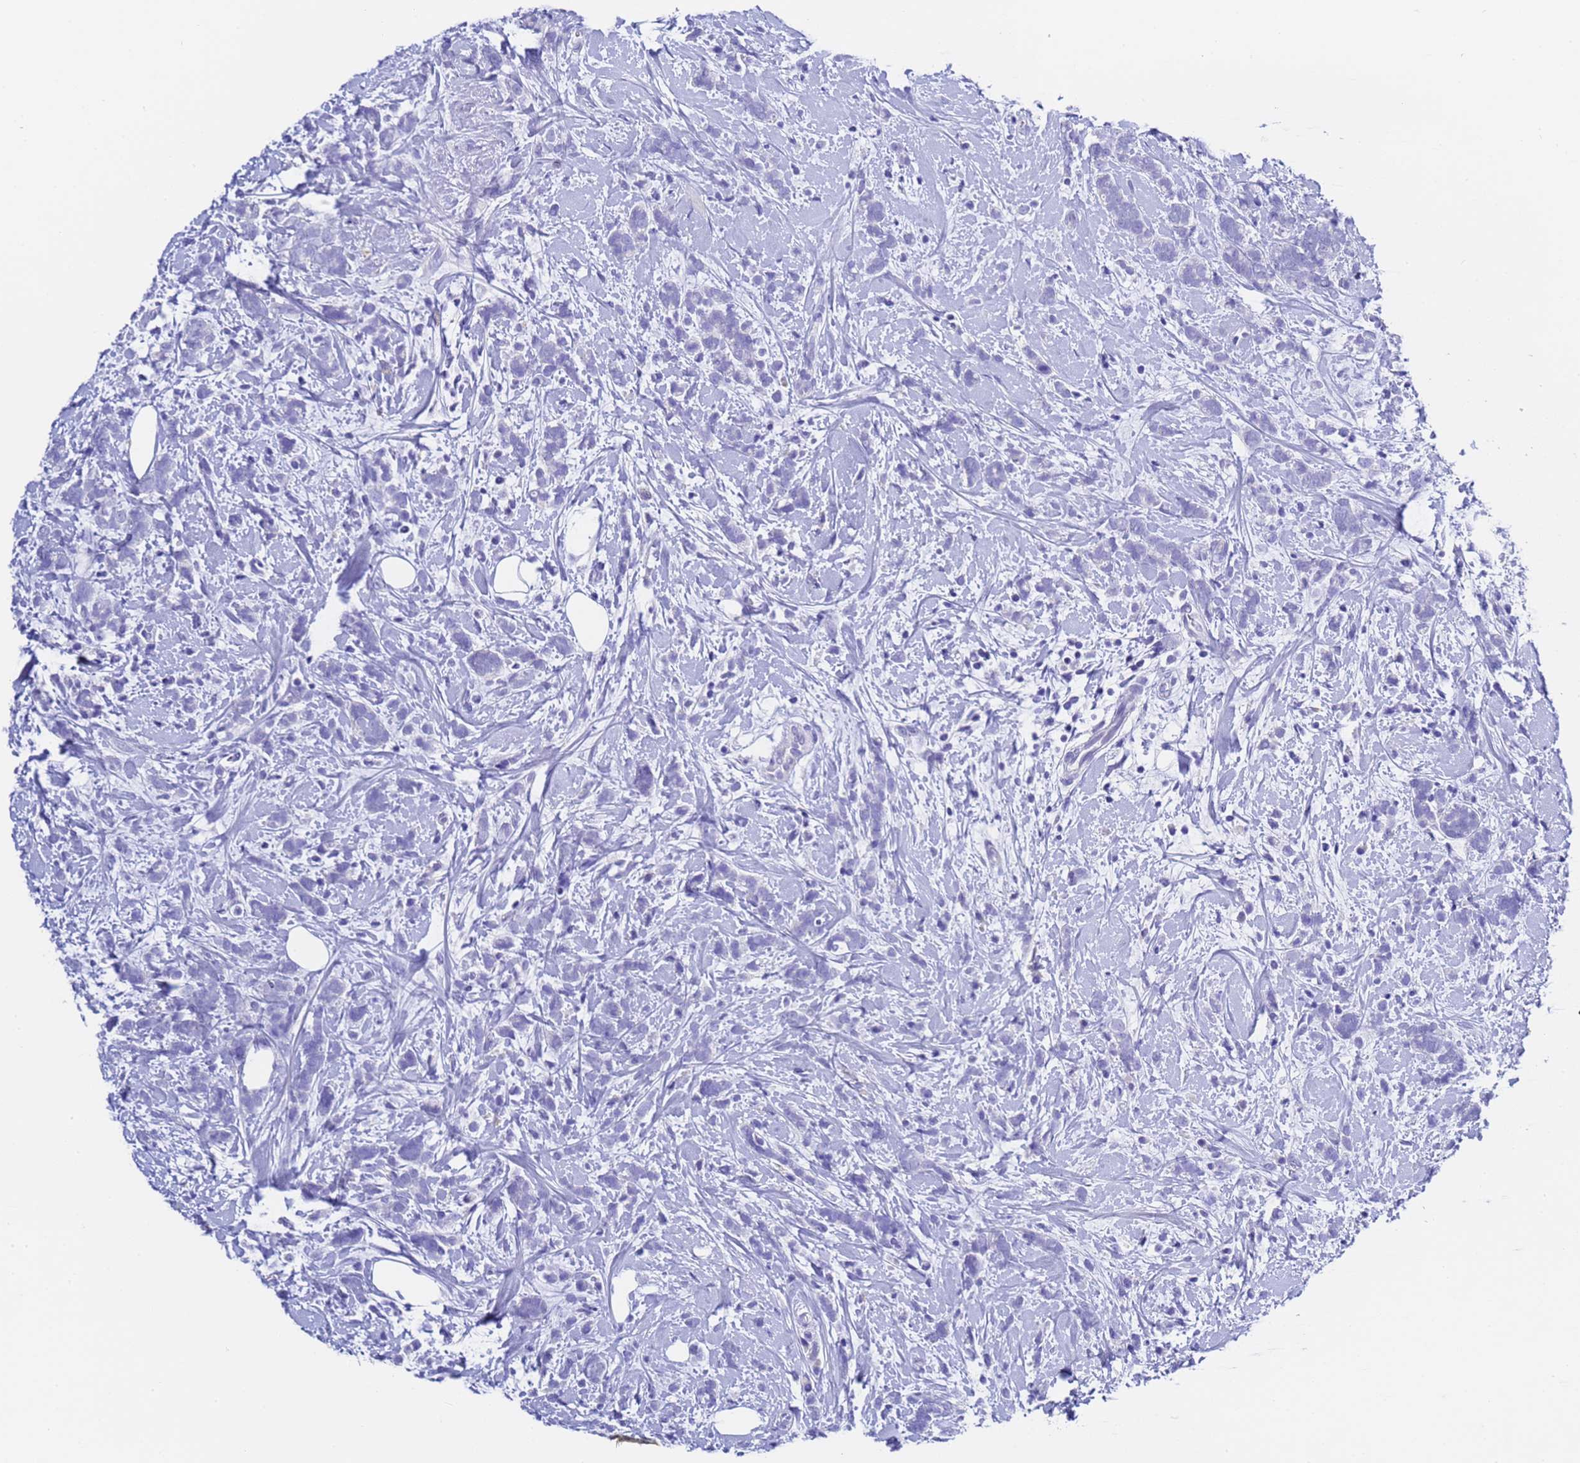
{"staining": {"intensity": "negative", "quantity": "none", "location": "none"}, "tissue": "breast cancer", "cell_type": "Tumor cells", "image_type": "cancer", "snomed": [{"axis": "morphology", "description": "Lobular carcinoma"}, {"axis": "topography", "description": "Breast"}], "caption": "Photomicrograph shows no protein positivity in tumor cells of breast cancer tissue.", "gene": "GABRA1", "patient": {"sex": "female", "age": 58}}